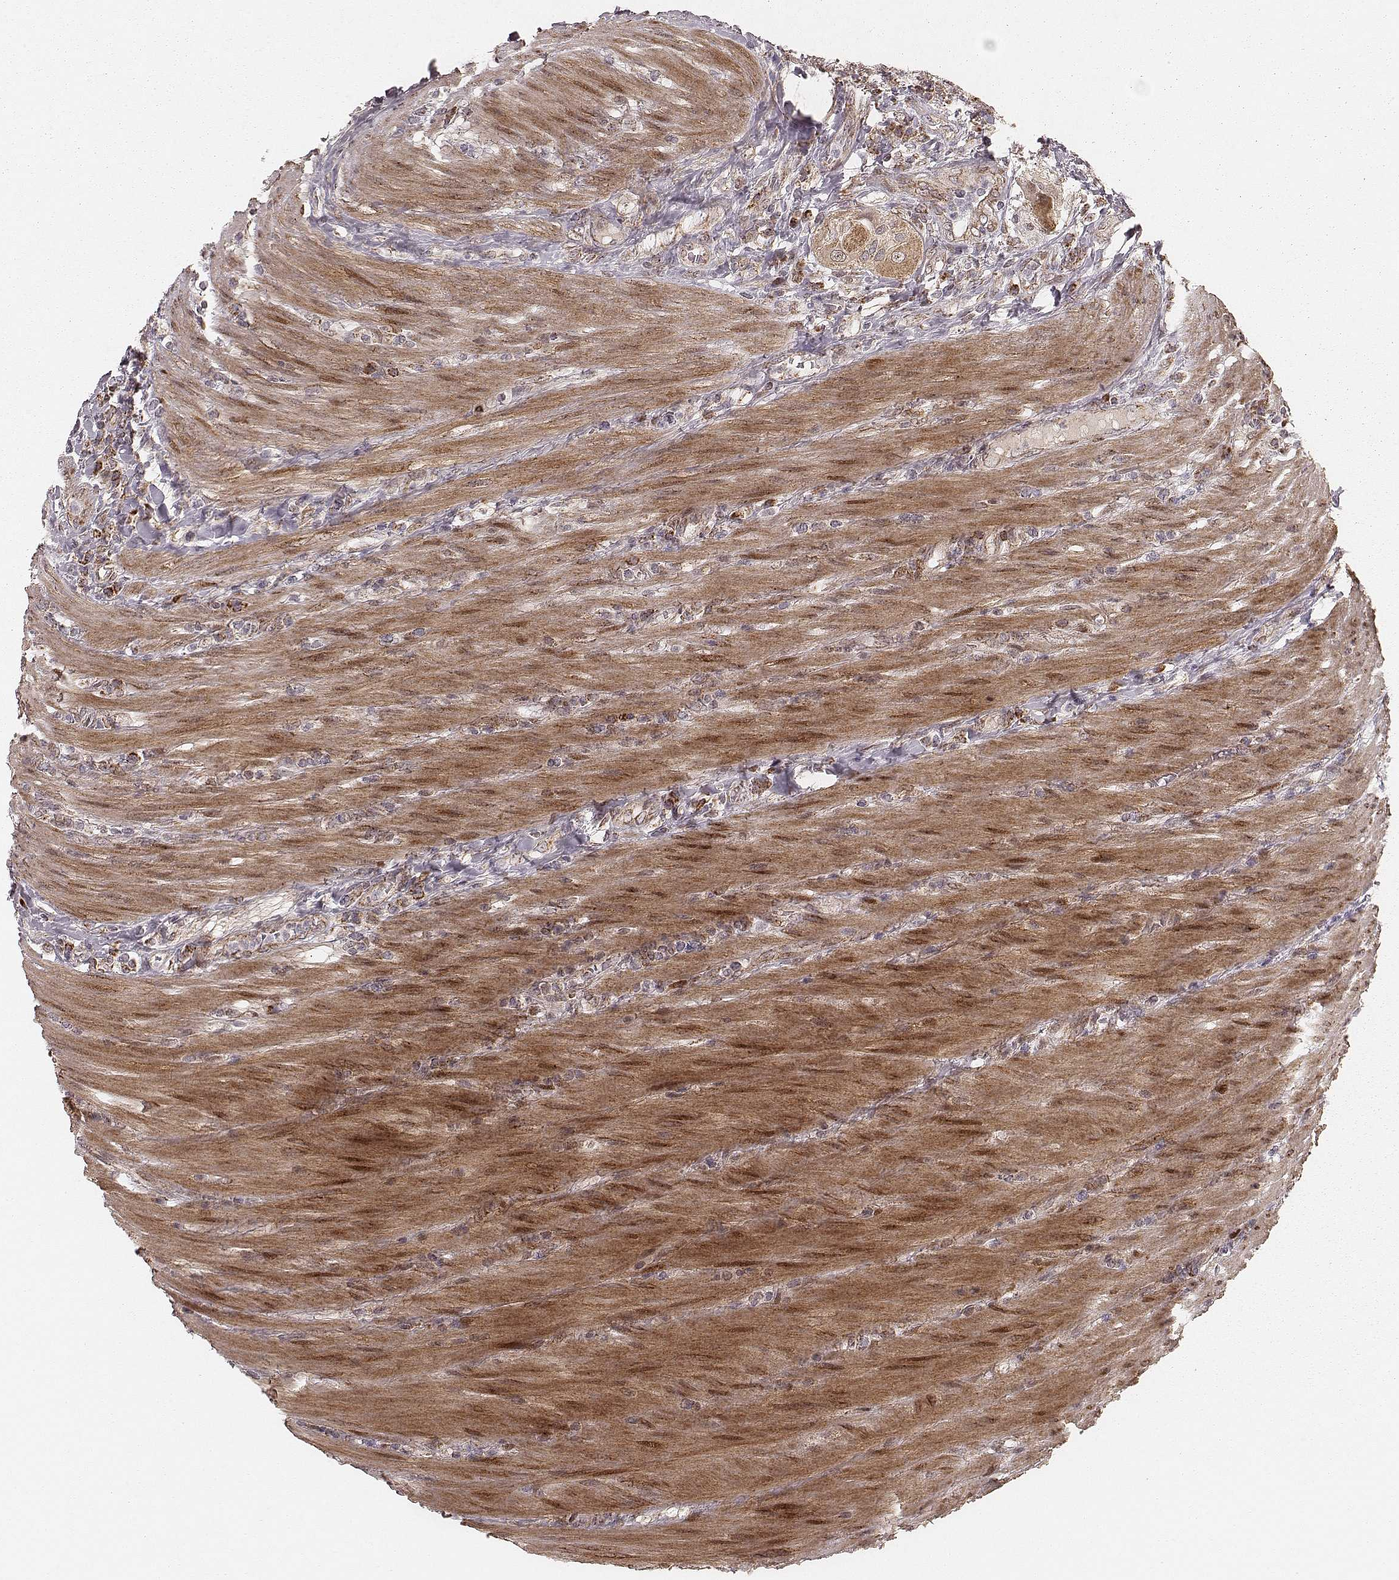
{"staining": {"intensity": "moderate", "quantity": ">75%", "location": "cytoplasmic/membranous"}, "tissue": "colorectal cancer", "cell_type": "Tumor cells", "image_type": "cancer", "snomed": [{"axis": "morphology", "description": "Adenocarcinoma, NOS"}, {"axis": "topography", "description": "Colon"}], "caption": "The micrograph displays a brown stain indicating the presence of a protein in the cytoplasmic/membranous of tumor cells in colorectal cancer (adenocarcinoma).", "gene": "NDUFA7", "patient": {"sex": "female", "age": 67}}